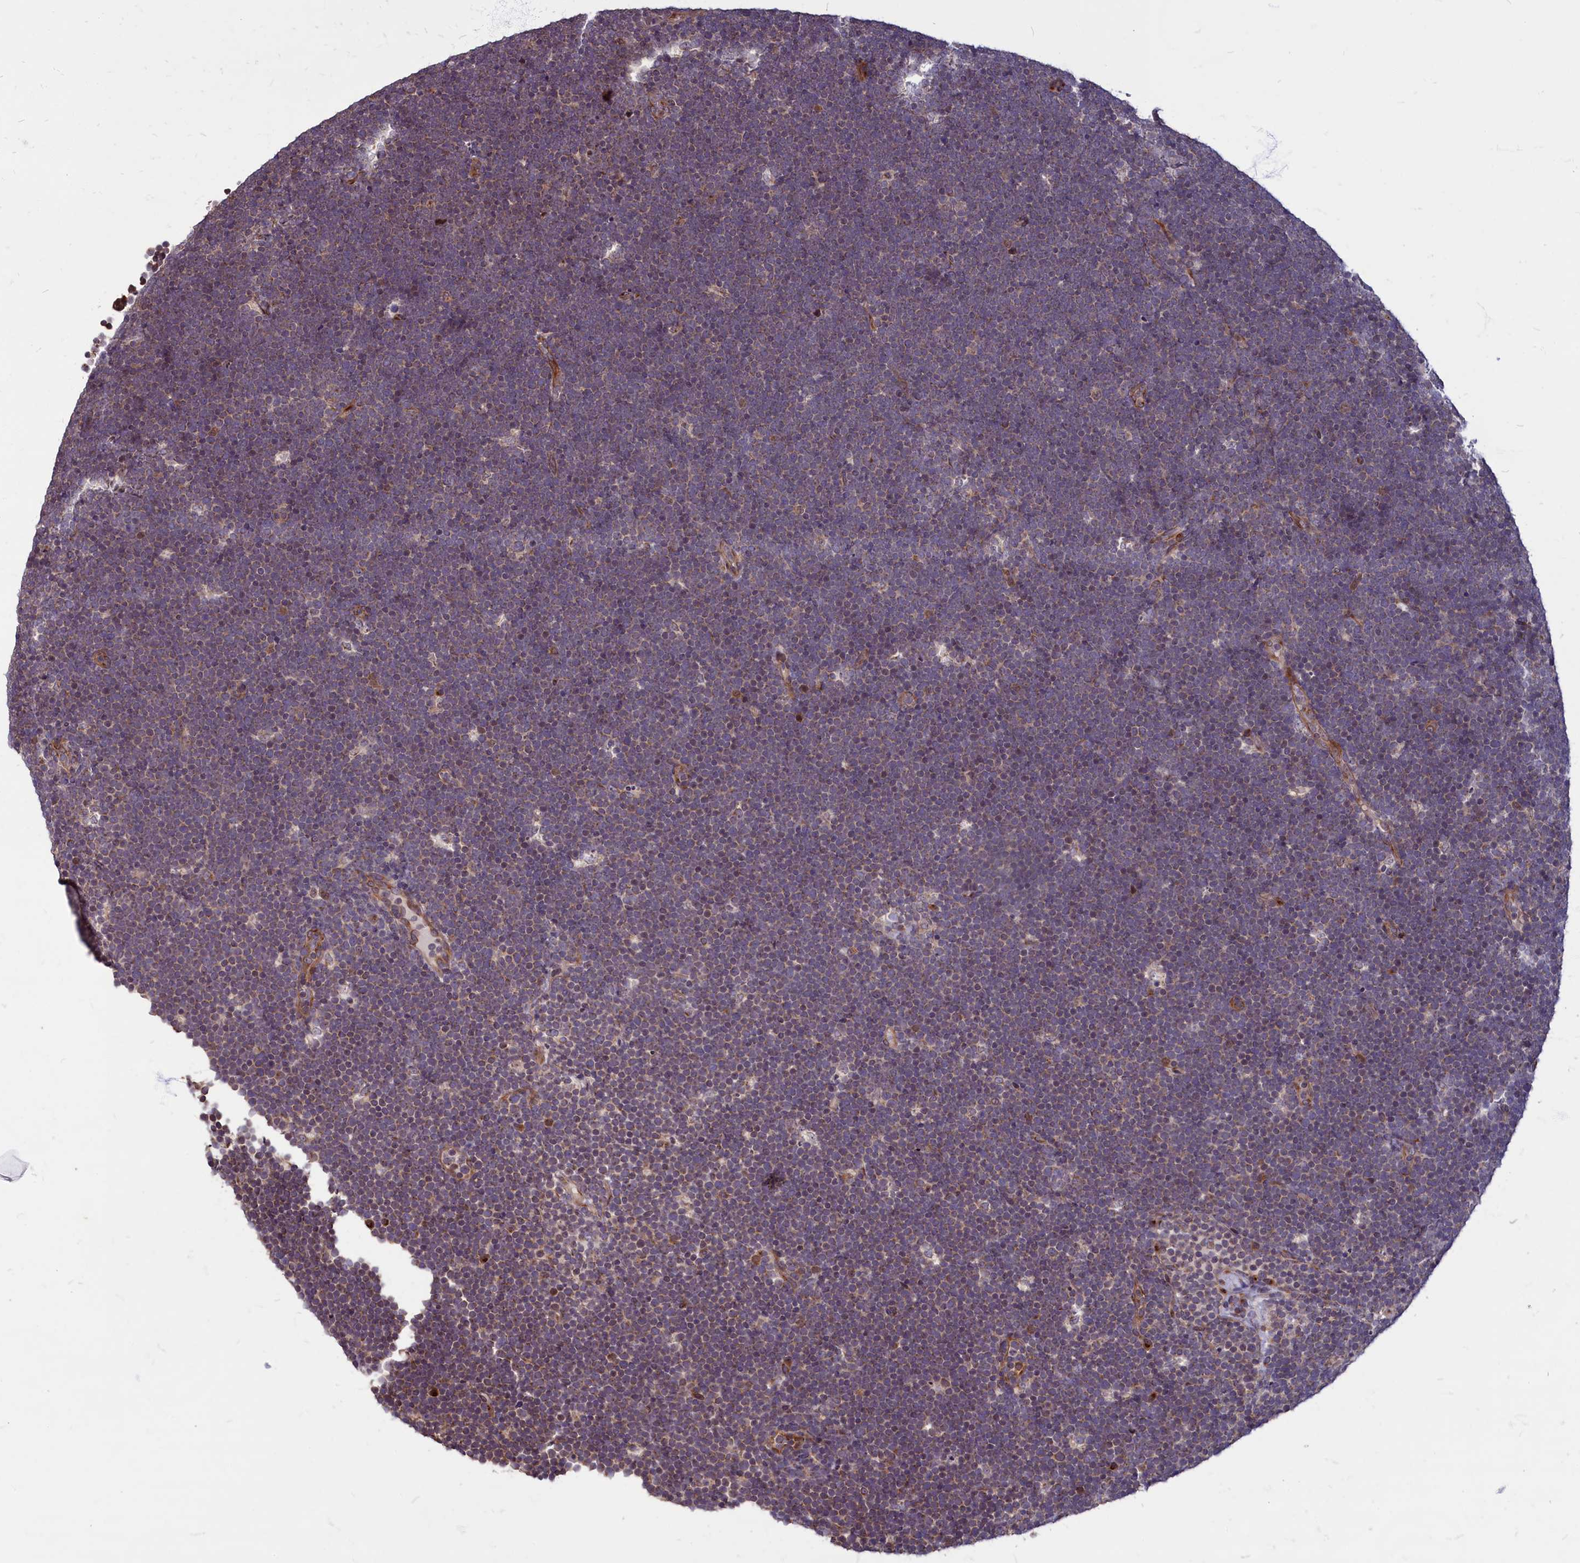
{"staining": {"intensity": "negative", "quantity": "none", "location": "none"}, "tissue": "lymphoma", "cell_type": "Tumor cells", "image_type": "cancer", "snomed": [{"axis": "morphology", "description": "Malignant lymphoma, non-Hodgkin's type, High grade"}, {"axis": "topography", "description": "Lymph node"}], "caption": "Lymphoma stained for a protein using IHC shows no expression tumor cells.", "gene": "MYCBP", "patient": {"sex": "male", "age": 13}}